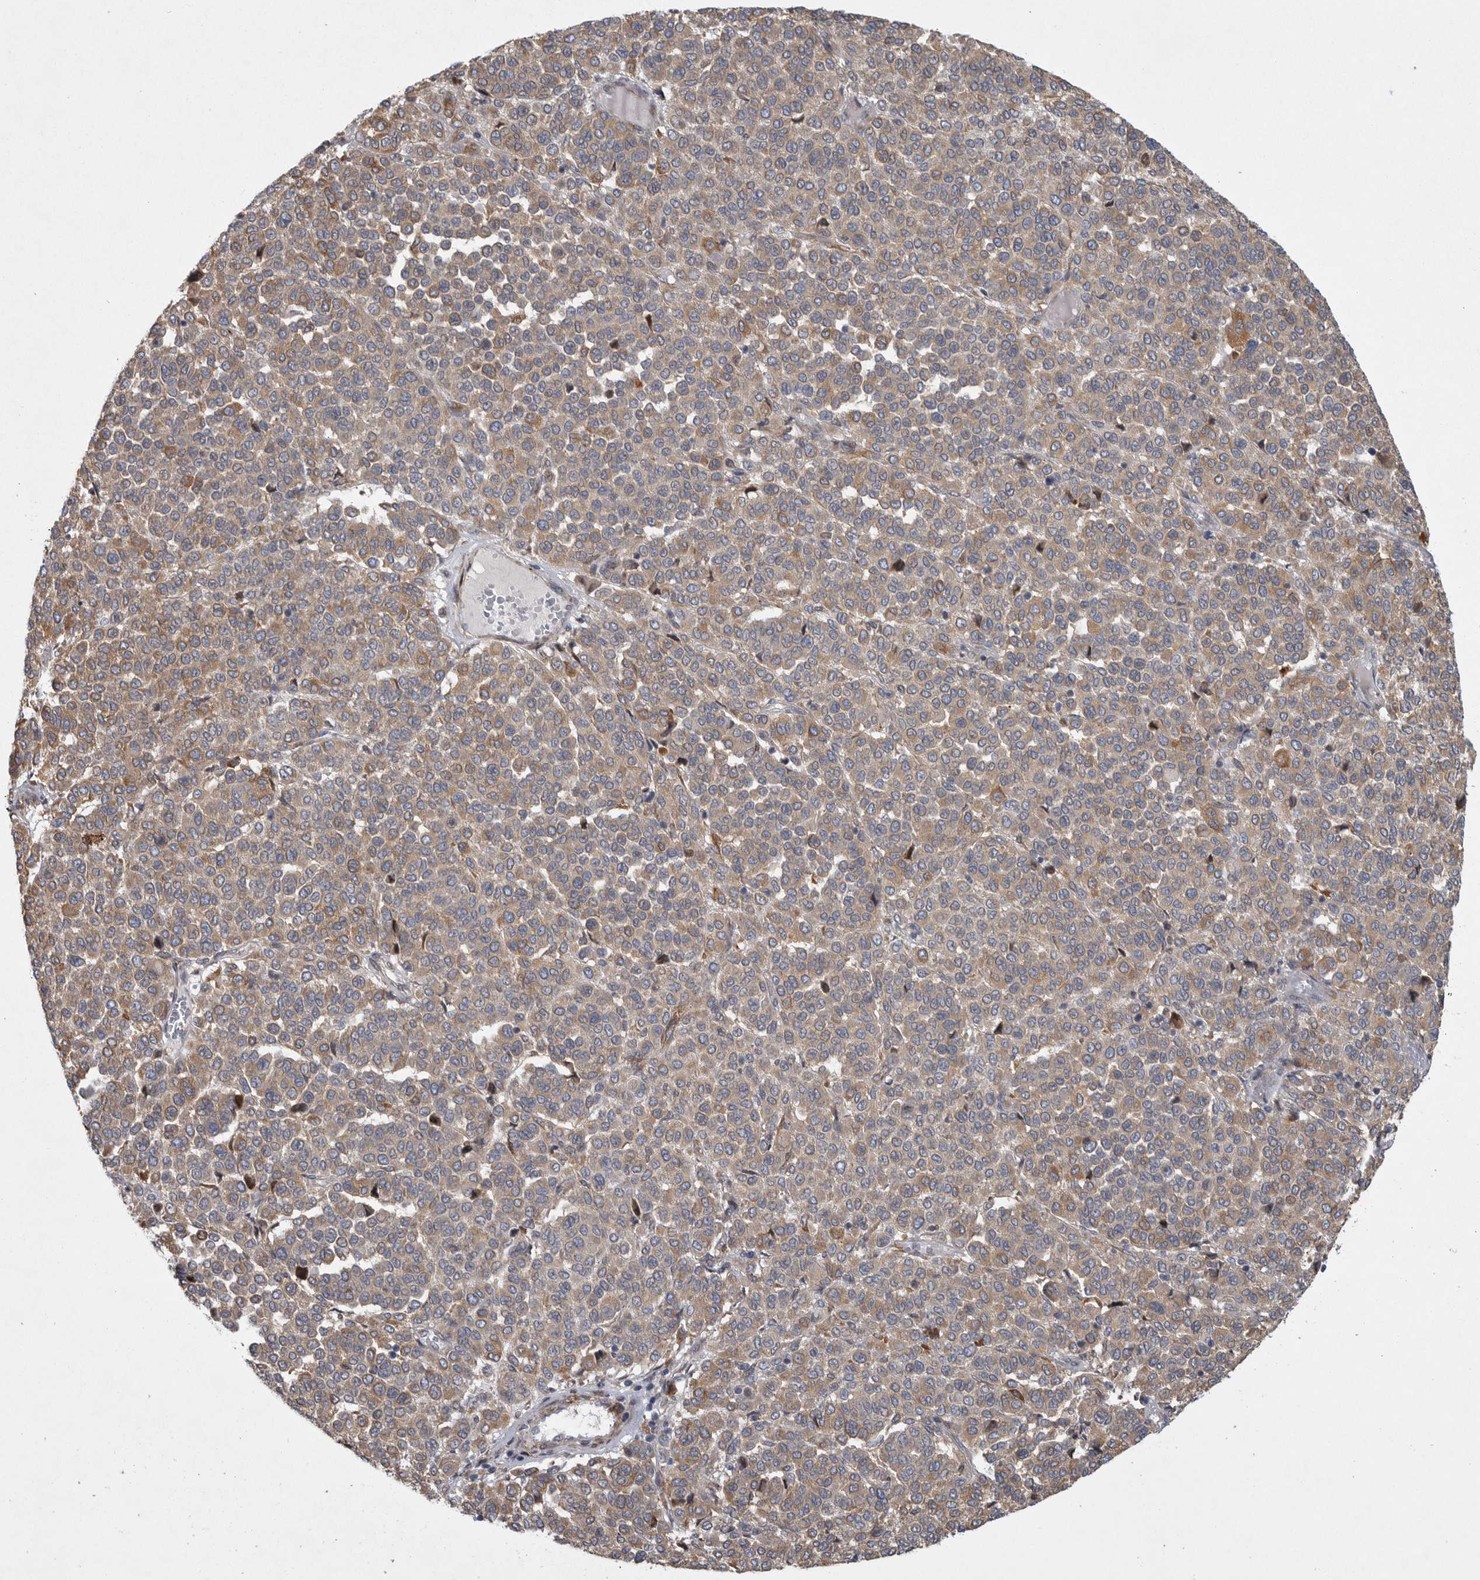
{"staining": {"intensity": "moderate", "quantity": ">75%", "location": "cytoplasmic/membranous"}, "tissue": "melanoma", "cell_type": "Tumor cells", "image_type": "cancer", "snomed": [{"axis": "morphology", "description": "Malignant melanoma, Metastatic site"}, {"axis": "topography", "description": "Pancreas"}], "caption": "Immunohistochemical staining of human melanoma exhibits medium levels of moderate cytoplasmic/membranous protein expression in about >75% of tumor cells.", "gene": "MINPP1", "patient": {"sex": "female", "age": 30}}